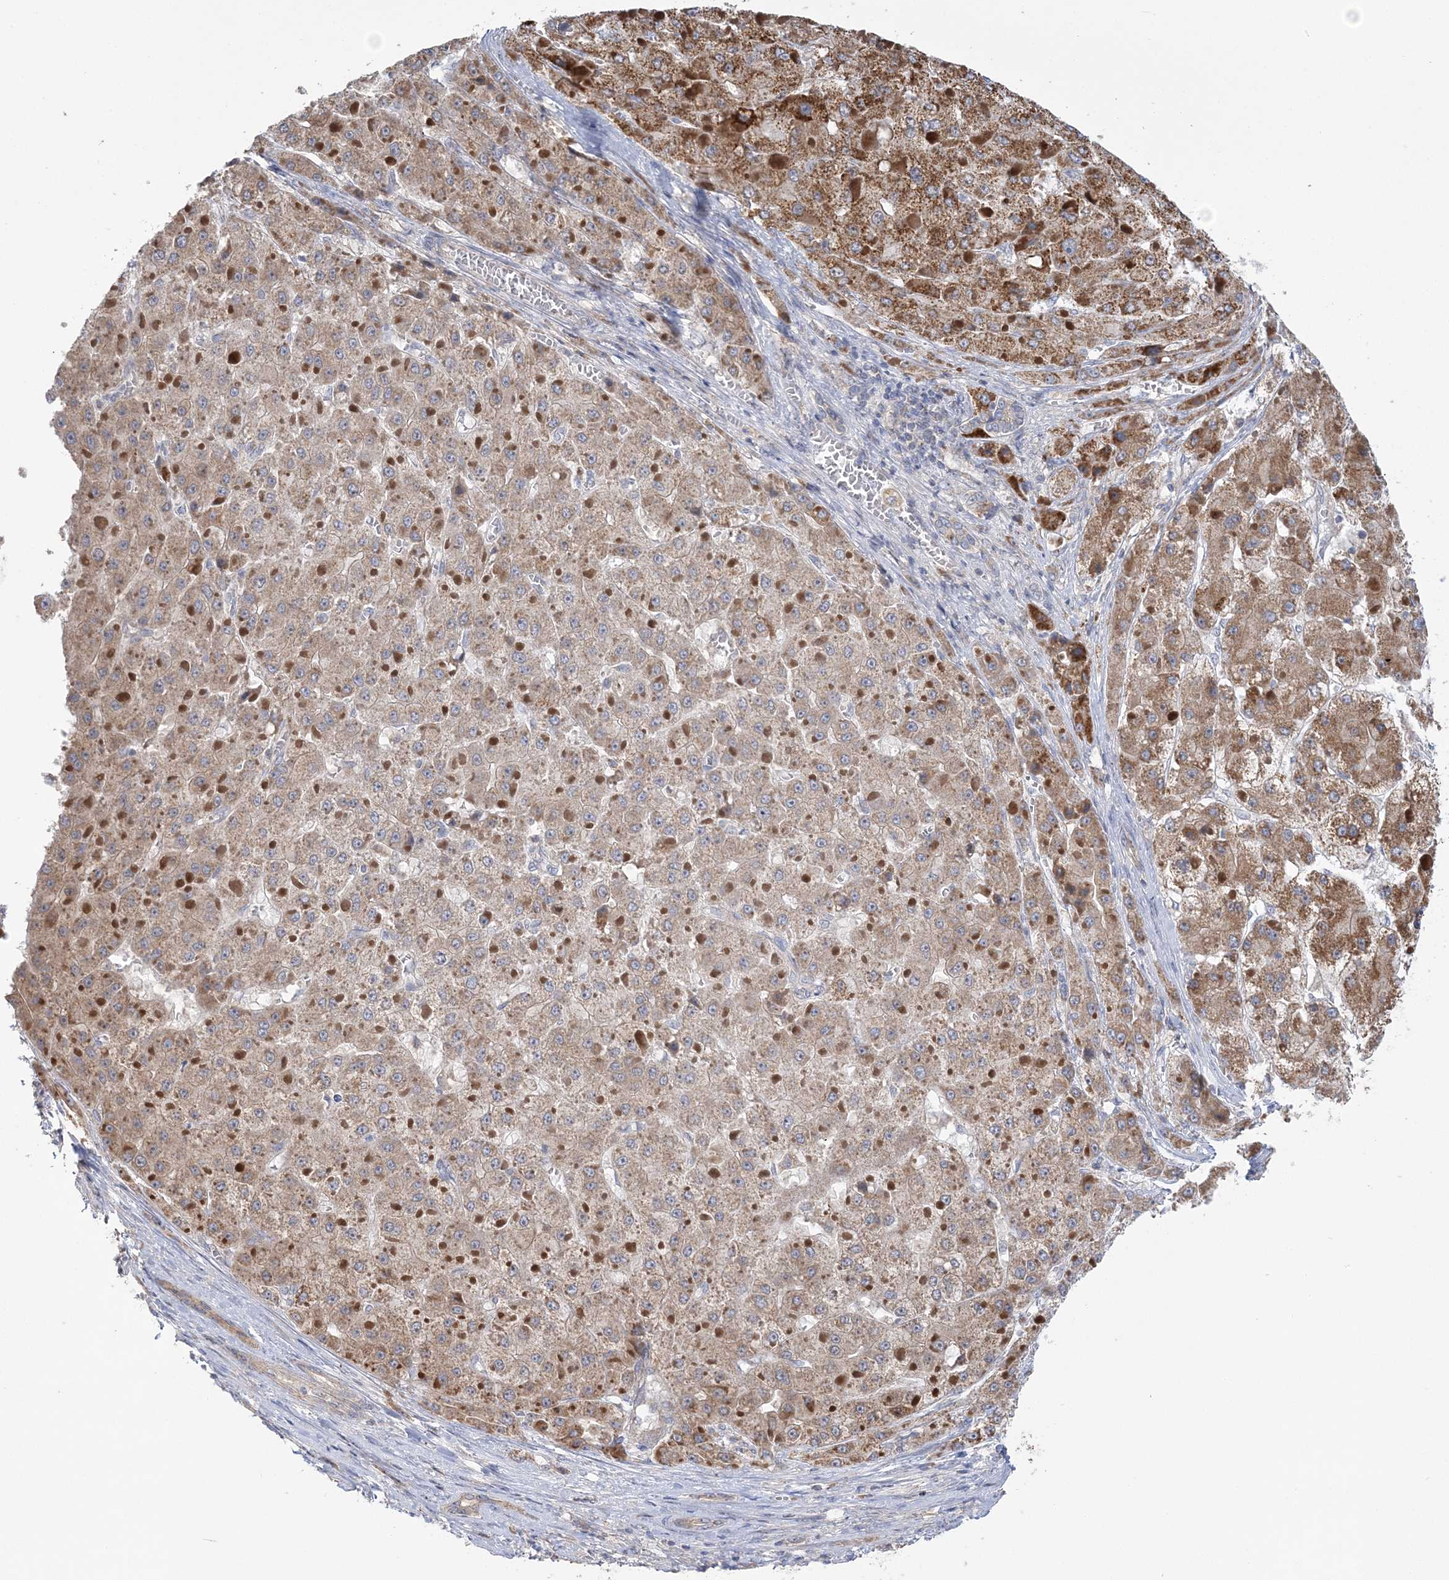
{"staining": {"intensity": "moderate", "quantity": ">75%", "location": "cytoplasmic/membranous"}, "tissue": "liver cancer", "cell_type": "Tumor cells", "image_type": "cancer", "snomed": [{"axis": "morphology", "description": "Carcinoma, Hepatocellular, NOS"}, {"axis": "topography", "description": "Liver"}], "caption": "IHC image of neoplastic tissue: human liver cancer stained using immunohistochemistry demonstrates medium levels of moderate protein expression localized specifically in the cytoplasmic/membranous of tumor cells, appearing as a cytoplasmic/membranous brown color.", "gene": "MMADHC", "patient": {"sex": "female", "age": 73}}